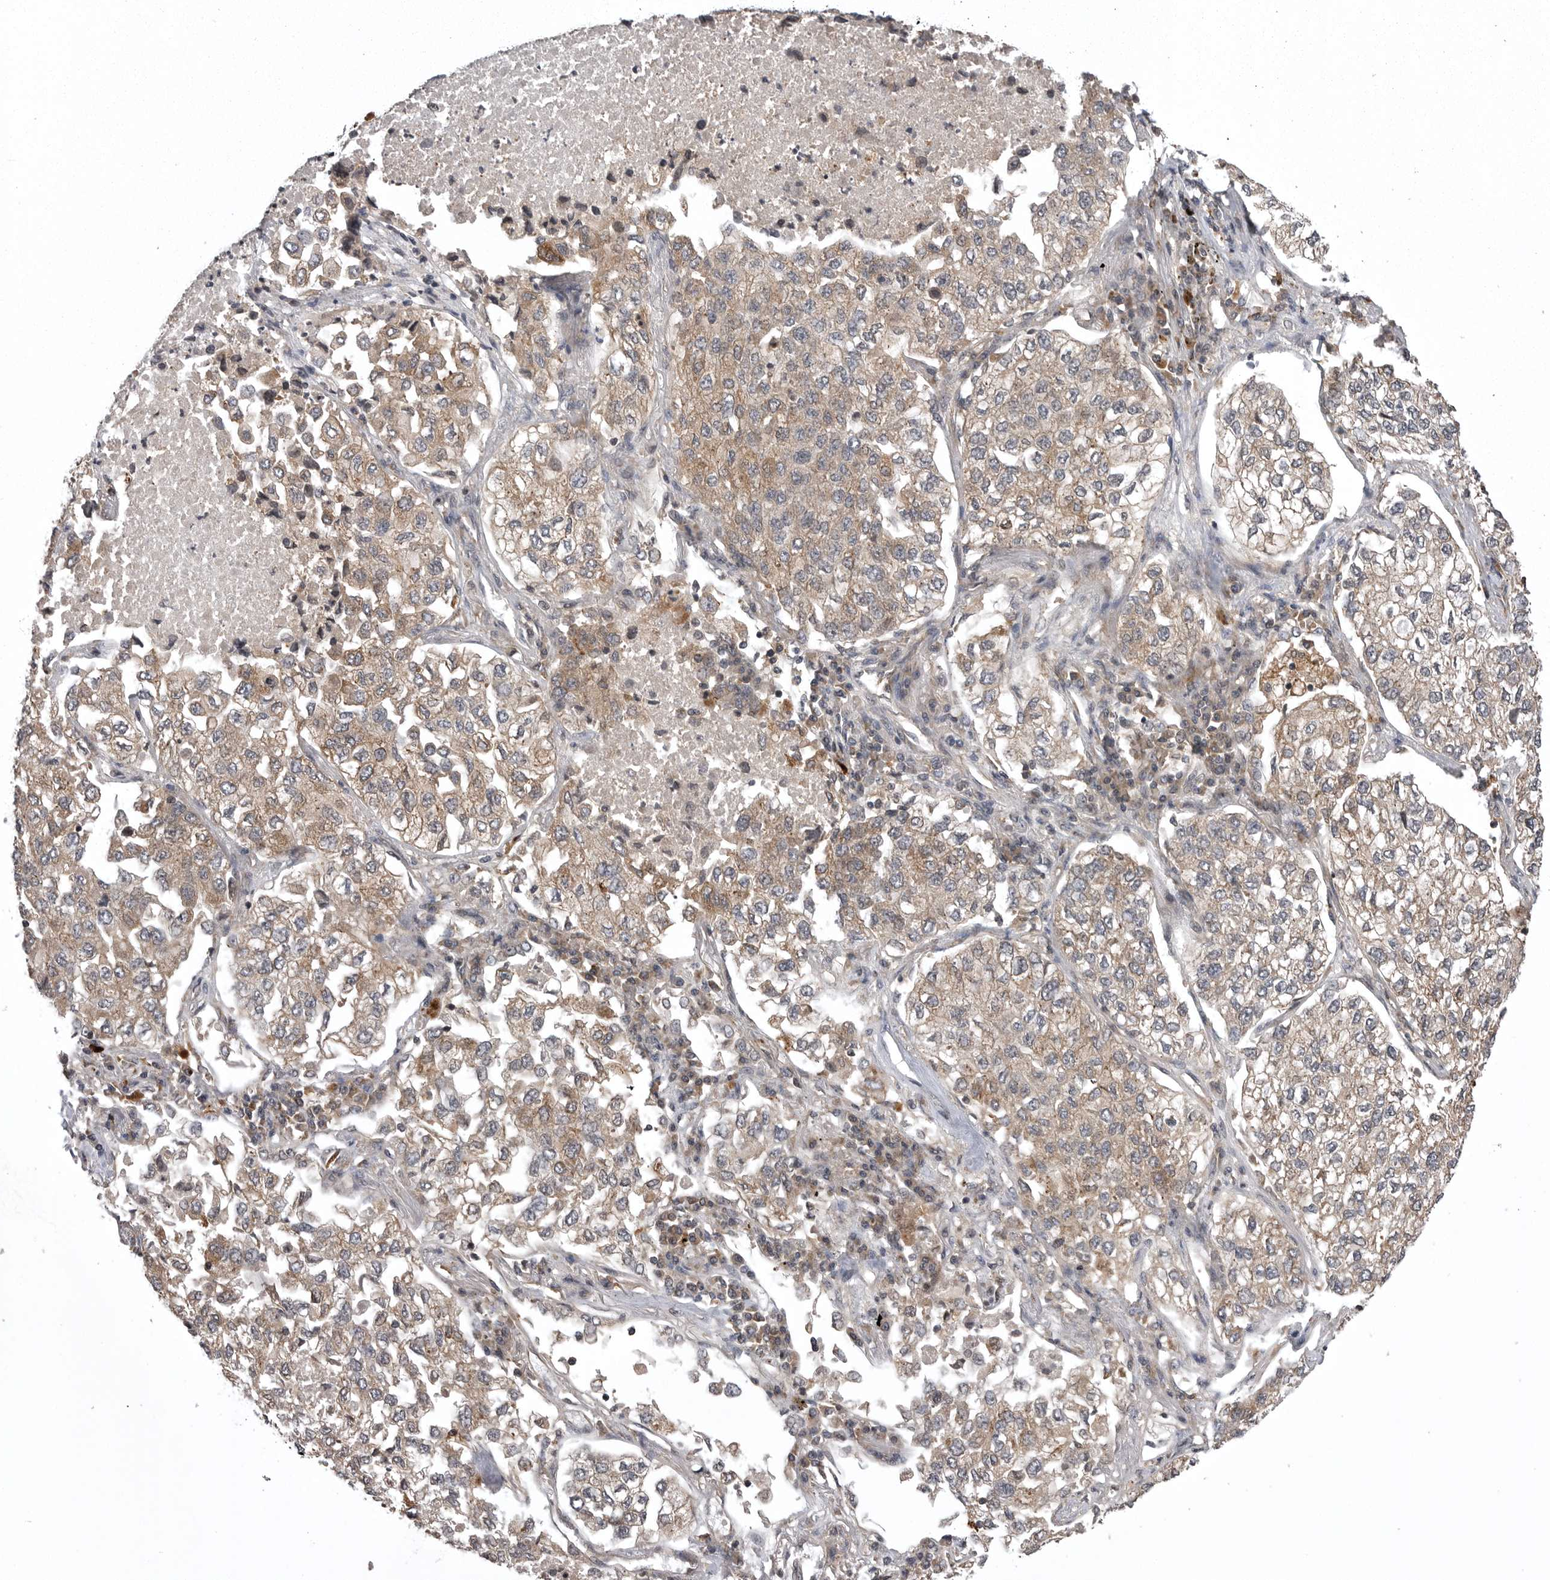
{"staining": {"intensity": "moderate", "quantity": ">75%", "location": "cytoplasmic/membranous"}, "tissue": "lung cancer", "cell_type": "Tumor cells", "image_type": "cancer", "snomed": [{"axis": "morphology", "description": "Adenocarcinoma, NOS"}, {"axis": "topography", "description": "Lung"}], "caption": "Human lung cancer (adenocarcinoma) stained for a protein (brown) reveals moderate cytoplasmic/membranous positive expression in approximately >75% of tumor cells.", "gene": "AOAH", "patient": {"sex": "male", "age": 63}}